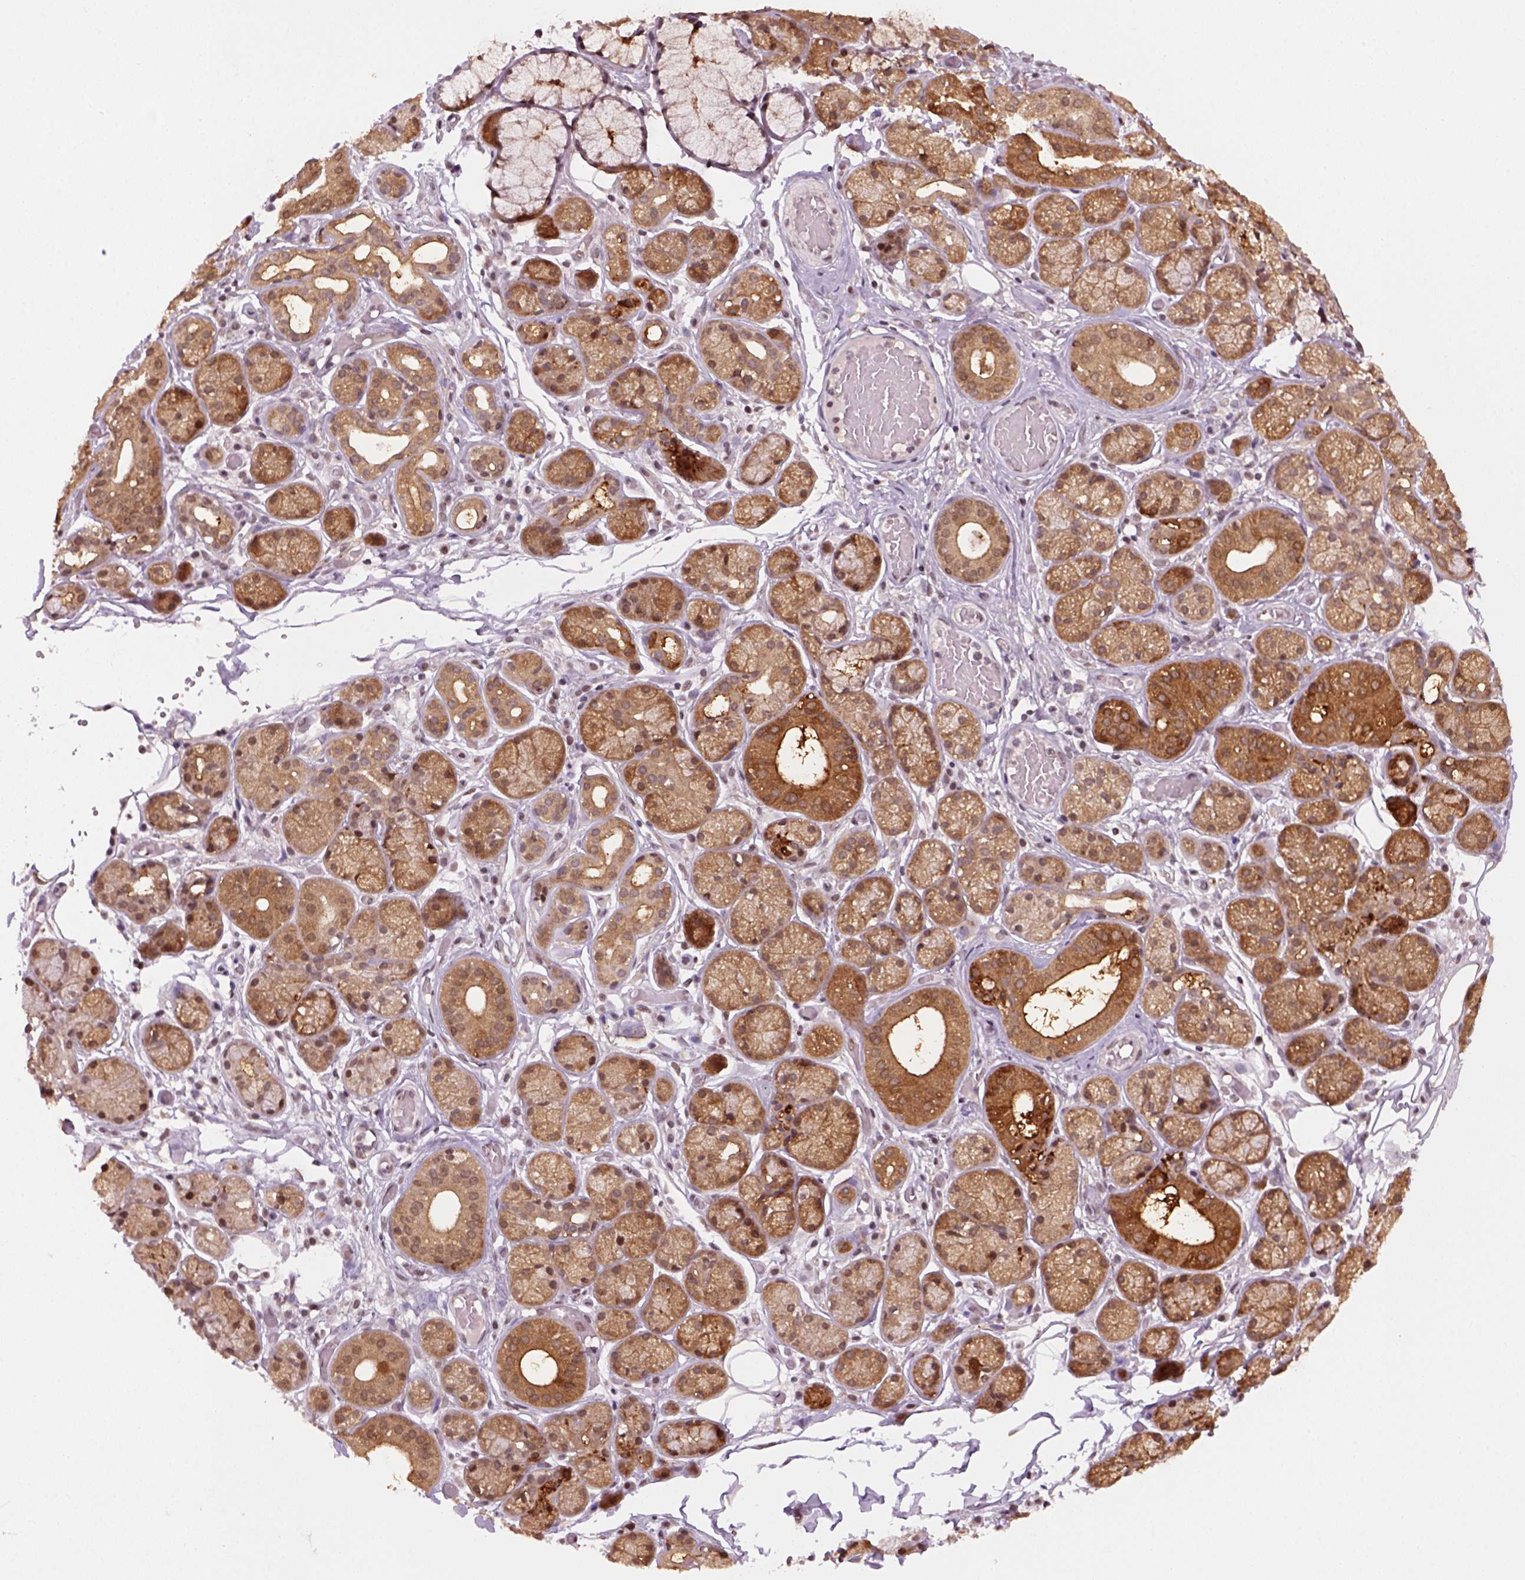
{"staining": {"intensity": "moderate", "quantity": ">75%", "location": "cytoplasmic/membranous,nuclear"}, "tissue": "salivary gland", "cell_type": "Glandular cells", "image_type": "normal", "snomed": [{"axis": "morphology", "description": "Normal tissue, NOS"}, {"axis": "topography", "description": "Salivary gland"}, {"axis": "topography", "description": "Peripheral nerve tissue"}], "caption": "Benign salivary gland displays moderate cytoplasmic/membranous,nuclear staining in approximately >75% of glandular cells.", "gene": "GOT1", "patient": {"sex": "male", "age": 71}}